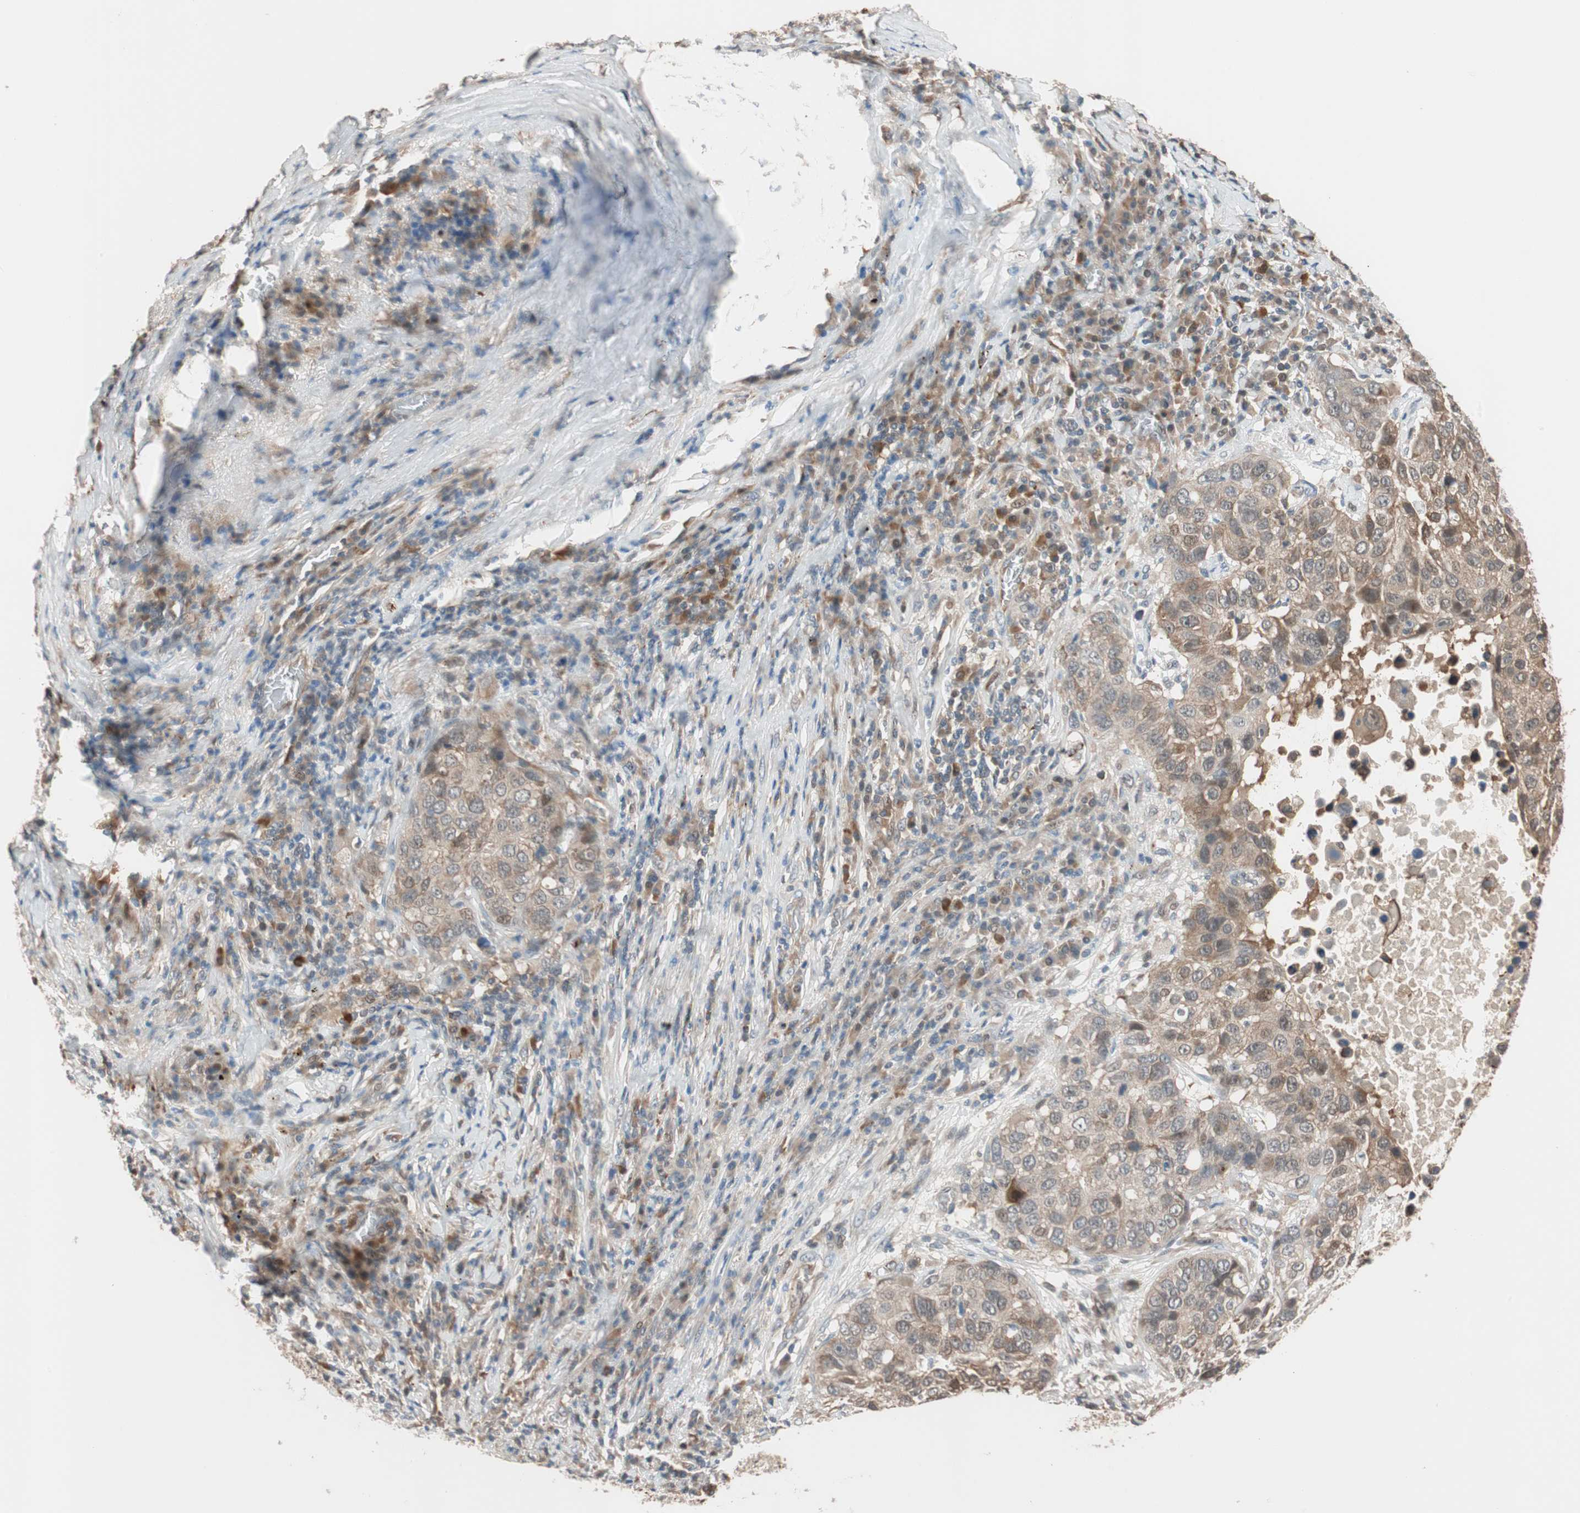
{"staining": {"intensity": "moderate", "quantity": "25%-75%", "location": "cytoplasmic/membranous"}, "tissue": "lung cancer", "cell_type": "Tumor cells", "image_type": "cancer", "snomed": [{"axis": "morphology", "description": "Squamous cell carcinoma, NOS"}, {"axis": "topography", "description": "Lung"}], "caption": "Lung cancer (squamous cell carcinoma) was stained to show a protein in brown. There is medium levels of moderate cytoplasmic/membranous staining in about 25%-75% of tumor cells.", "gene": "PIK3R3", "patient": {"sex": "male", "age": 57}}